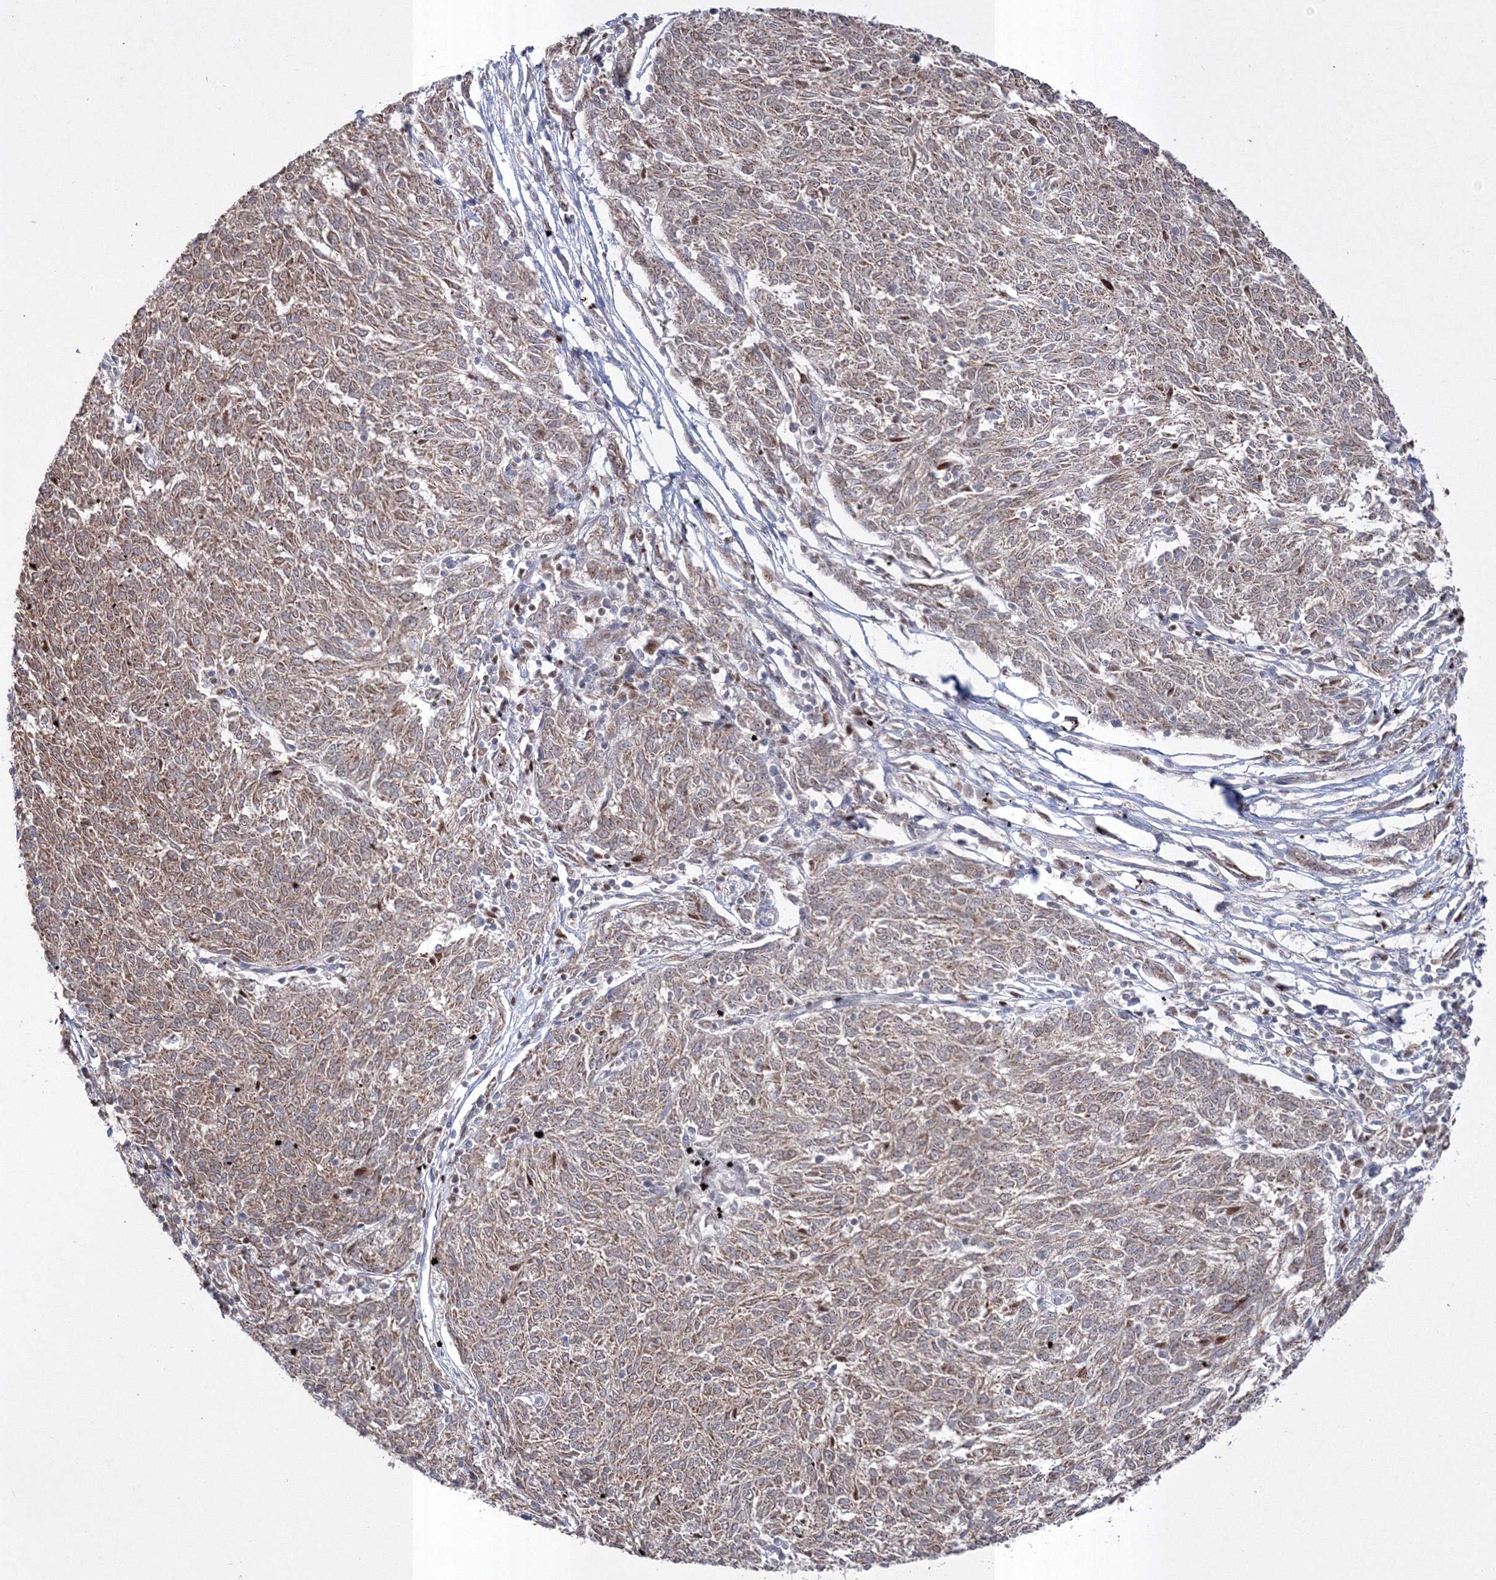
{"staining": {"intensity": "moderate", "quantity": ">75%", "location": "cytoplasmic/membranous"}, "tissue": "melanoma", "cell_type": "Tumor cells", "image_type": "cancer", "snomed": [{"axis": "morphology", "description": "Malignant melanoma, NOS"}, {"axis": "topography", "description": "Skin"}], "caption": "About >75% of tumor cells in malignant melanoma reveal moderate cytoplasmic/membranous protein staining as visualized by brown immunohistochemical staining.", "gene": "GRSF1", "patient": {"sex": "female", "age": 72}}